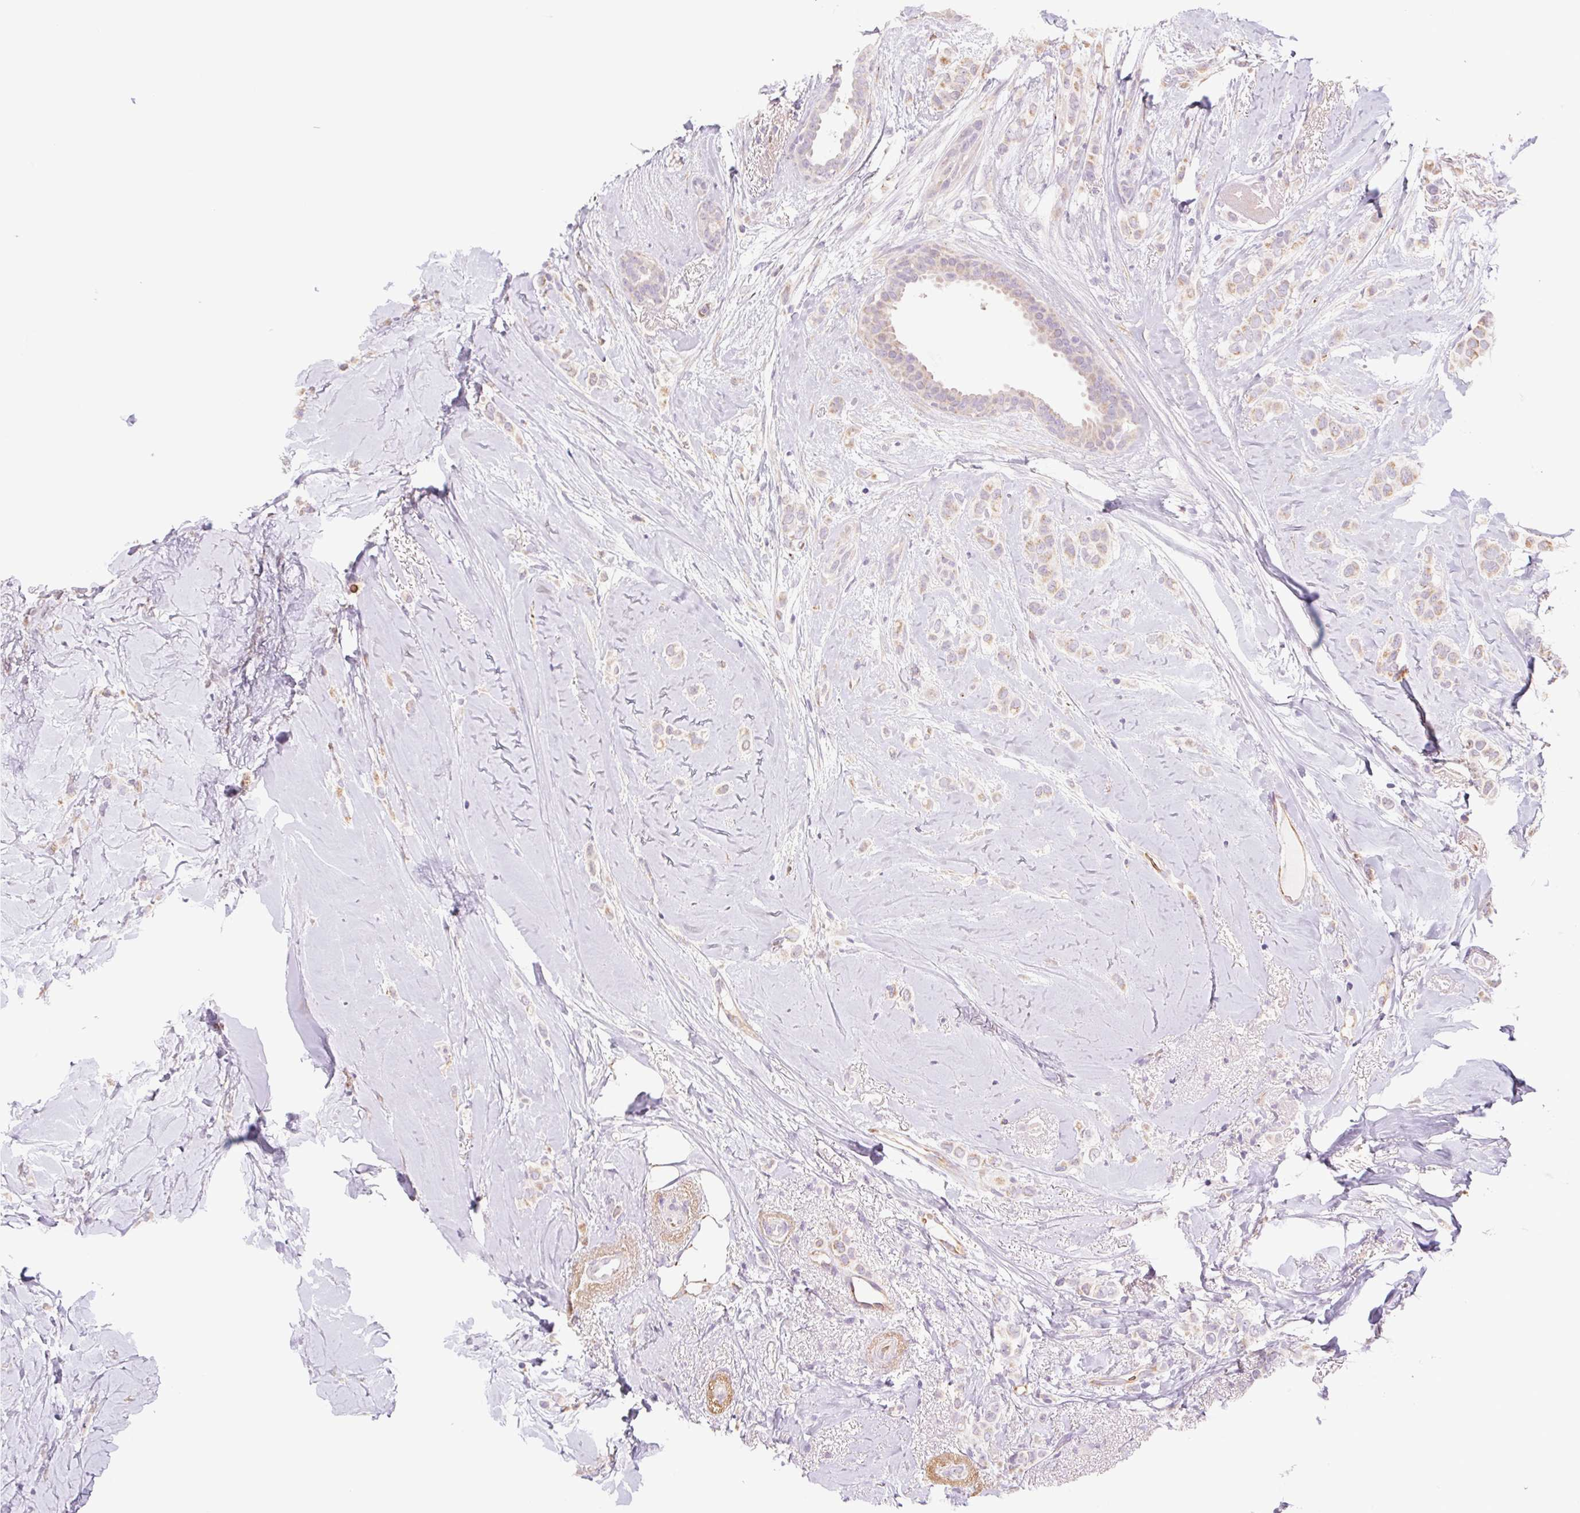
{"staining": {"intensity": "weak", "quantity": "25%-75%", "location": "cytoplasmic/membranous"}, "tissue": "breast cancer", "cell_type": "Tumor cells", "image_type": "cancer", "snomed": [{"axis": "morphology", "description": "Lobular carcinoma"}, {"axis": "topography", "description": "Breast"}], "caption": "Immunohistochemical staining of lobular carcinoma (breast) displays low levels of weak cytoplasmic/membranous protein positivity in about 25%-75% of tumor cells.", "gene": "IGFL3", "patient": {"sex": "female", "age": 66}}